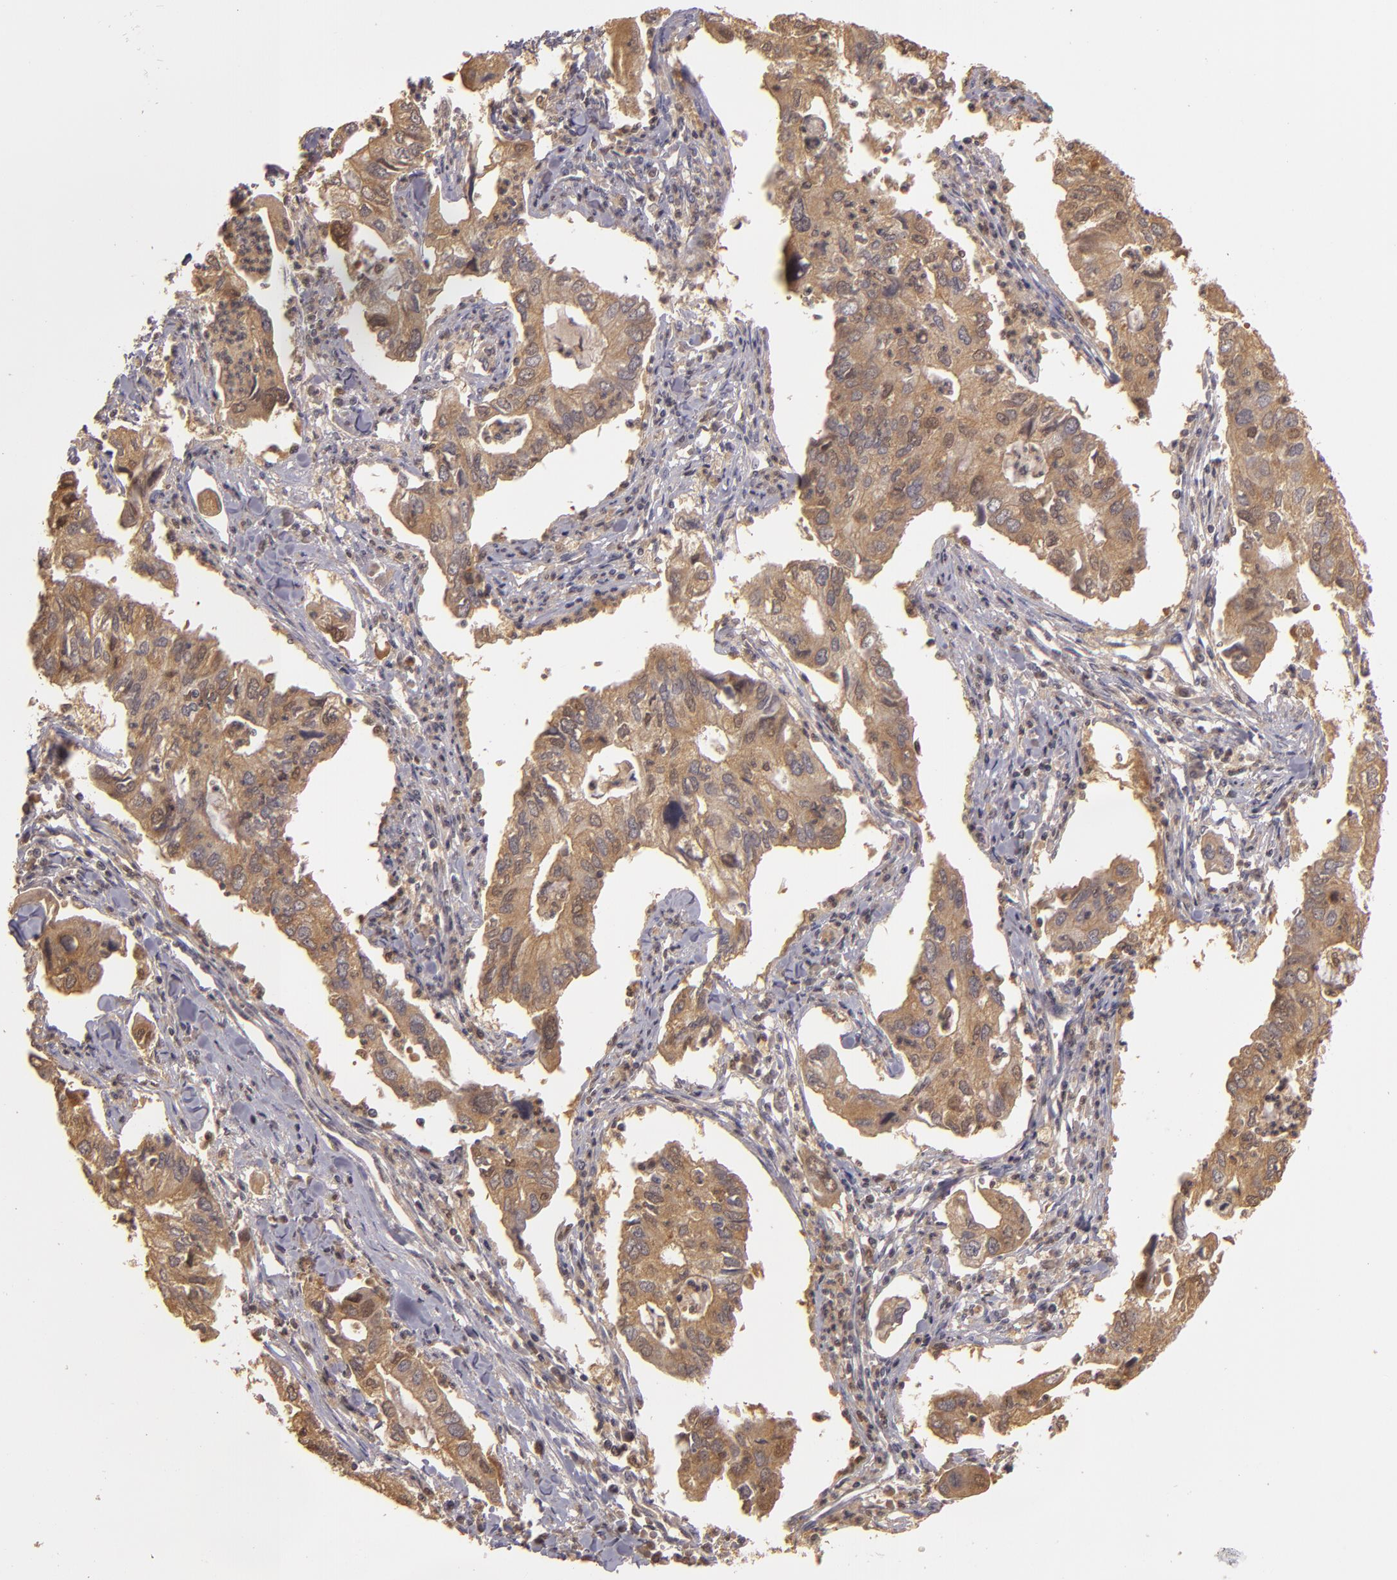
{"staining": {"intensity": "moderate", "quantity": ">75%", "location": "cytoplasmic/membranous,nuclear"}, "tissue": "lung cancer", "cell_type": "Tumor cells", "image_type": "cancer", "snomed": [{"axis": "morphology", "description": "Adenocarcinoma, NOS"}, {"axis": "topography", "description": "Lung"}], "caption": "Brown immunohistochemical staining in human lung adenocarcinoma exhibits moderate cytoplasmic/membranous and nuclear expression in approximately >75% of tumor cells. The staining was performed using DAB to visualize the protein expression in brown, while the nuclei were stained in blue with hematoxylin (Magnification: 20x).", "gene": "LRG1", "patient": {"sex": "male", "age": 48}}